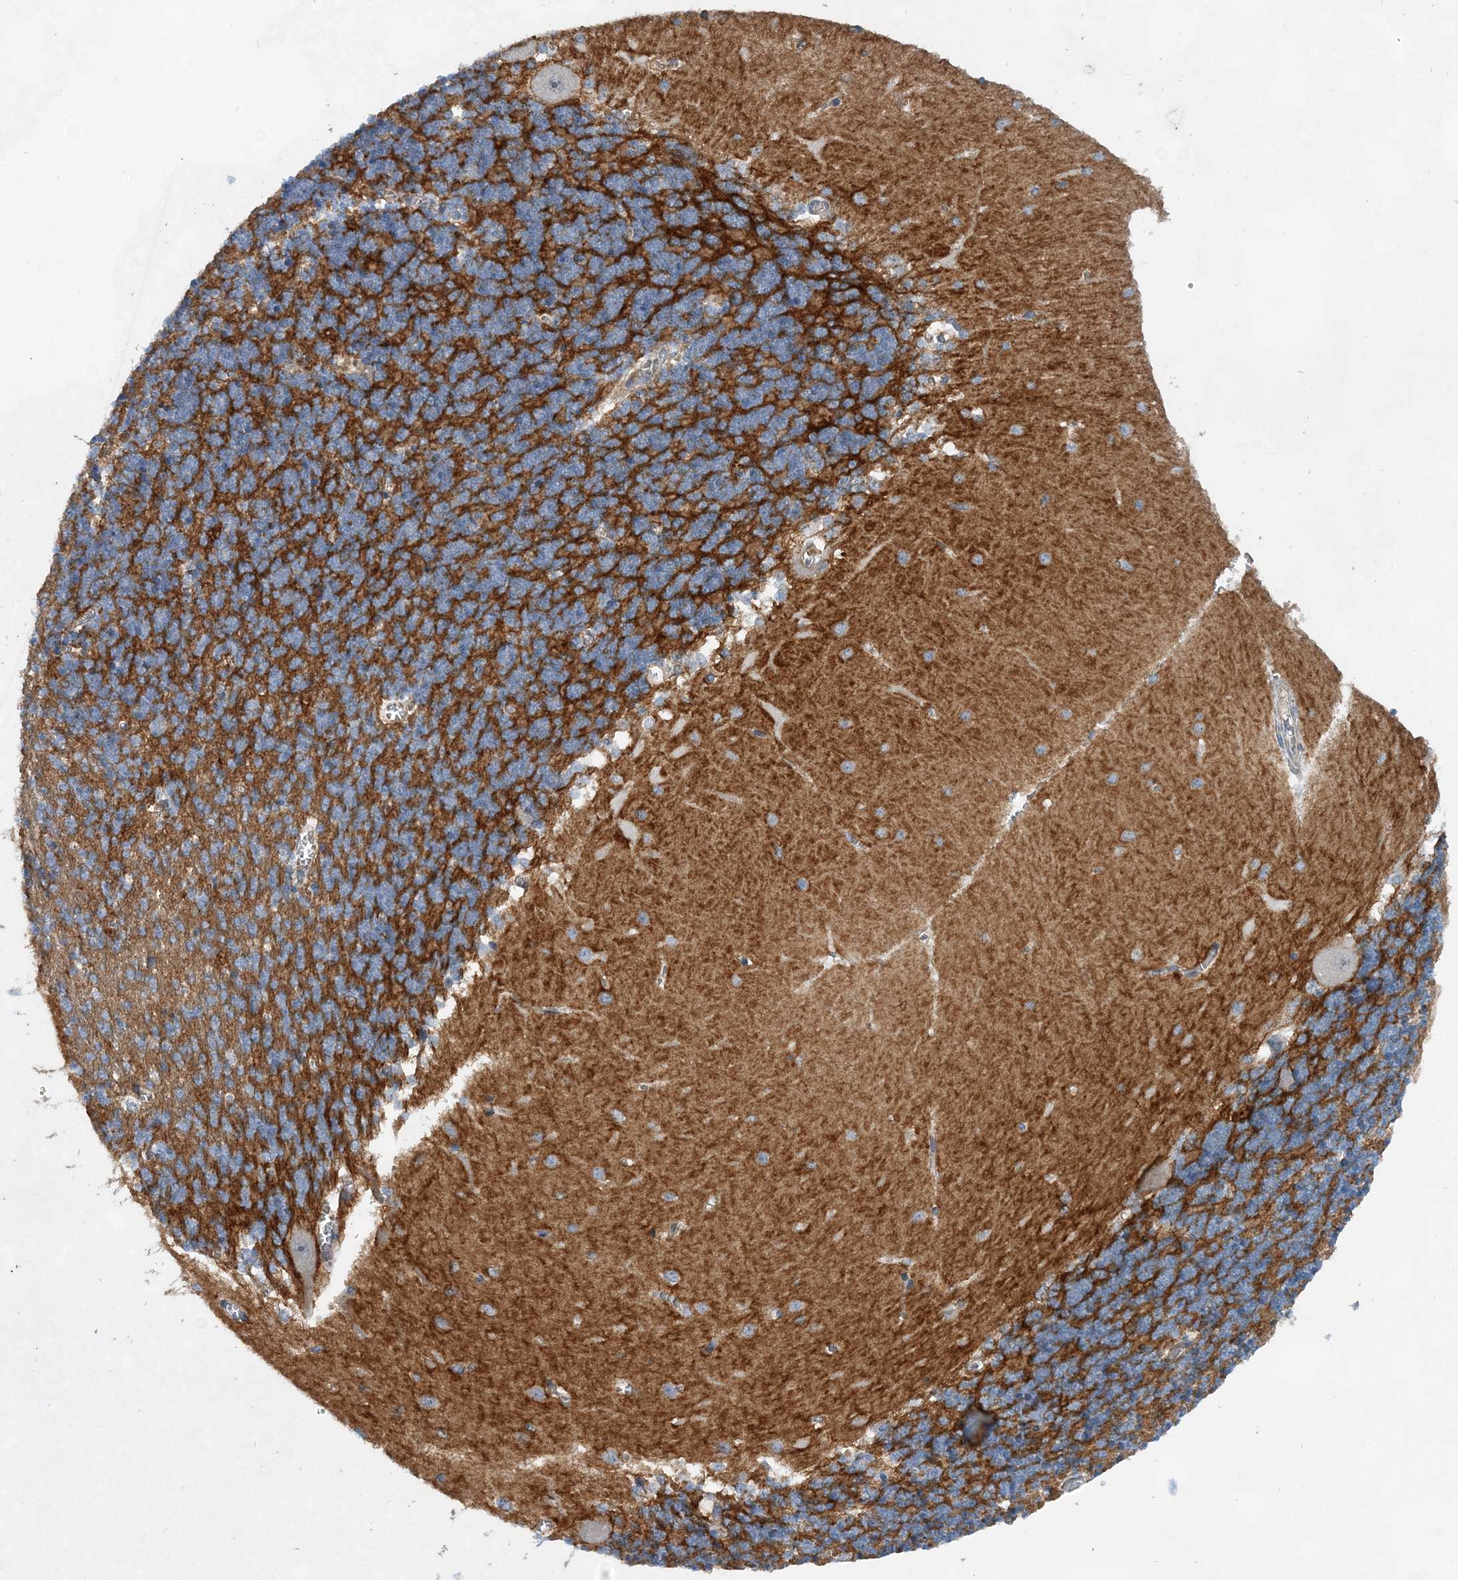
{"staining": {"intensity": "strong", "quantity": "25%-75%", "location": "cytoplasmic/membranous"}, "tissue": "cerebellum", "cell_type": "Cells in granular layer", "image_type": "normal", "snomed": [{"axis": "morphology", "description": "Normal tissue, NOS"}, {"axis": "topography", "description": "Cerebellum"}], "caption": "Immunohistochemical staining of unremarkable cerebellum exhibits high levels of strong cytoplasmic/membranous expression in approximately 25%-75% of cells in granular layer. (Stains: DAB (3,3'-diaminobenzidine) in brown, nuclei in blue, Microscopy: brightfield microscopy at high magnification).", "gene": "TRAPPC13", "patient": {"sex": "male", "age": 37}}